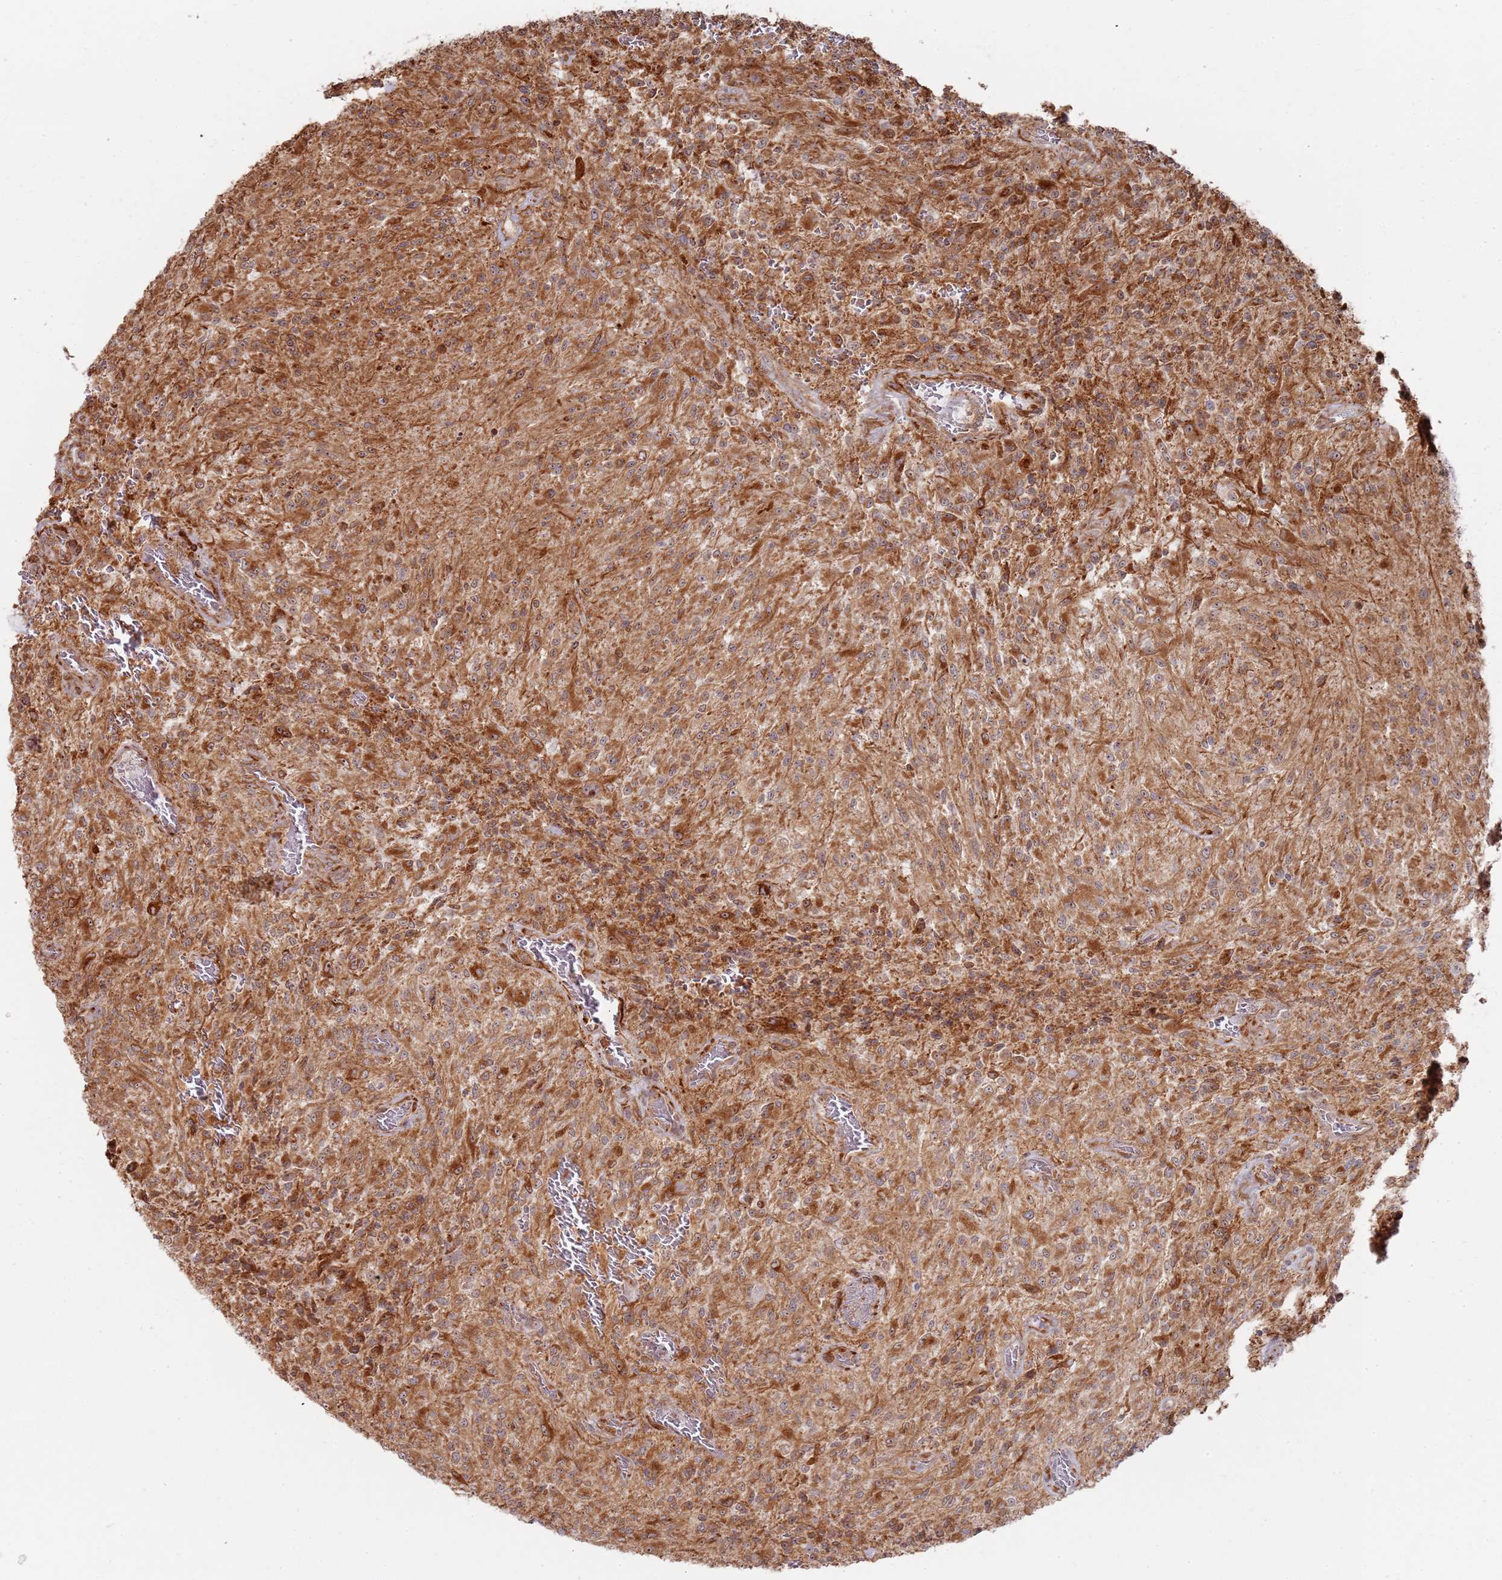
{"staining": {"intensity": "moderate", "quantity": "25%-75%", "location": "cytoplasmic/membranous"}, "tissue": "glioma", "cell_type": "Tumor cells", "image_type": "cancer", "snomed": [{"axis": "morphology", "description": "Normal tissue, NOS"}, {"axis": "morphology", "description": "Glioma, malignant, High grade"}, {"axis": "topography", "description": "Cerebral cortex"}], "caption": "An IHC micrograph of tumor tissue is shown. Protein staining in brown labels moderate cytoplasmic/membranous positivity in glioma within tumor cells.", "gene": "PHF21A", "patient": {"sex": "male", "age": 56}}